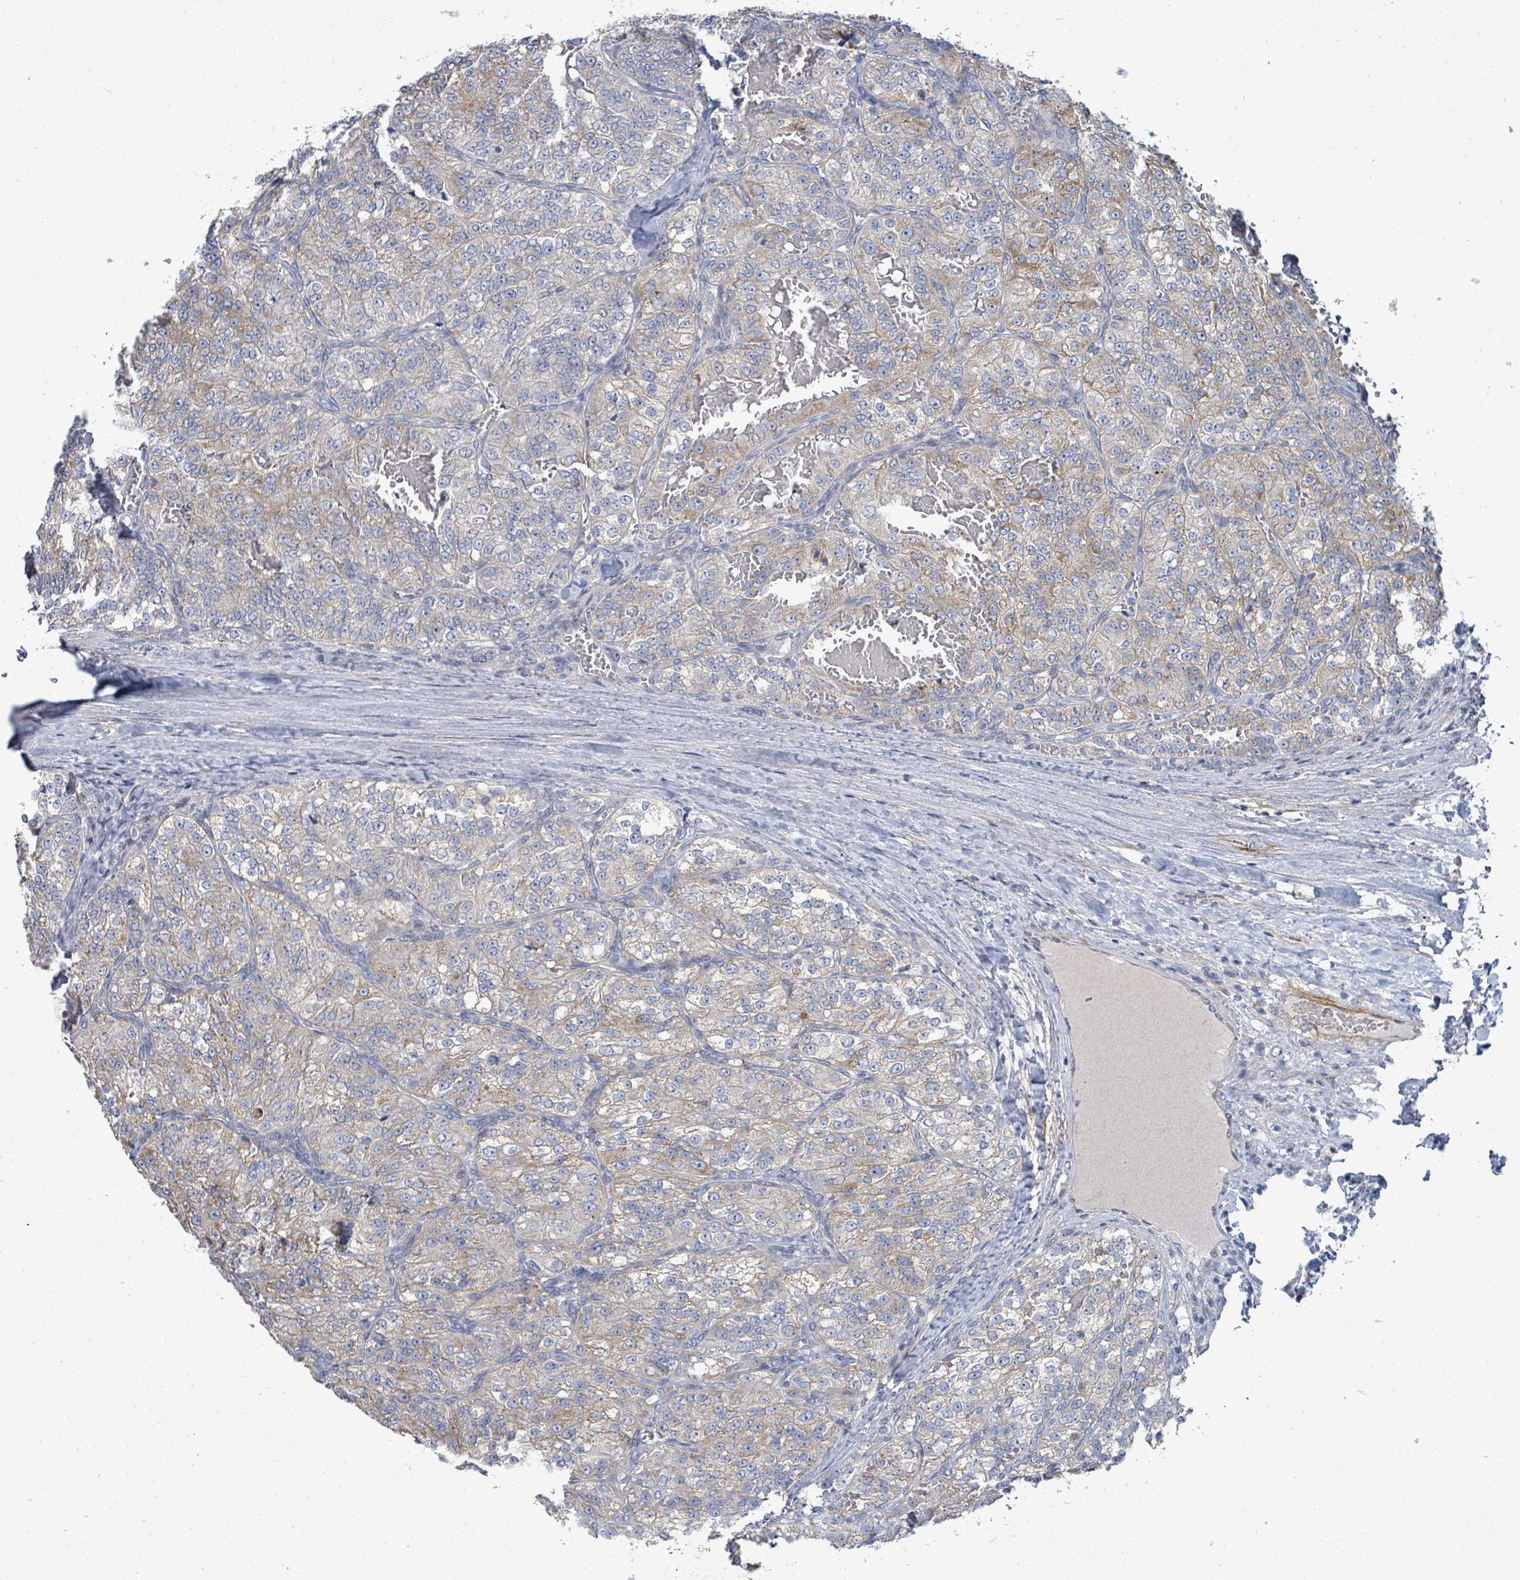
{"staining": {"intensity": "moderate", "quantity": "<25%", "location": "cytoplasmic/membranous"}, "tissue": "renal cancer", "cell_type": "Tumor cells", "image_type": "cancer", "snomed": [{"axis": "morphology", "description": "Adenocarcinoma, NOS"}, {"axis": "topography", "description": "Kidney"}], "caption": "This image shows immunohistochemistry (IHC) staining of human renal cancer, with low moderate cytoplasmic/membranous staining in about <25% of tumor cells.", "gene": "ZFPM1", "patient": {"sex": "female", "age": 63}}